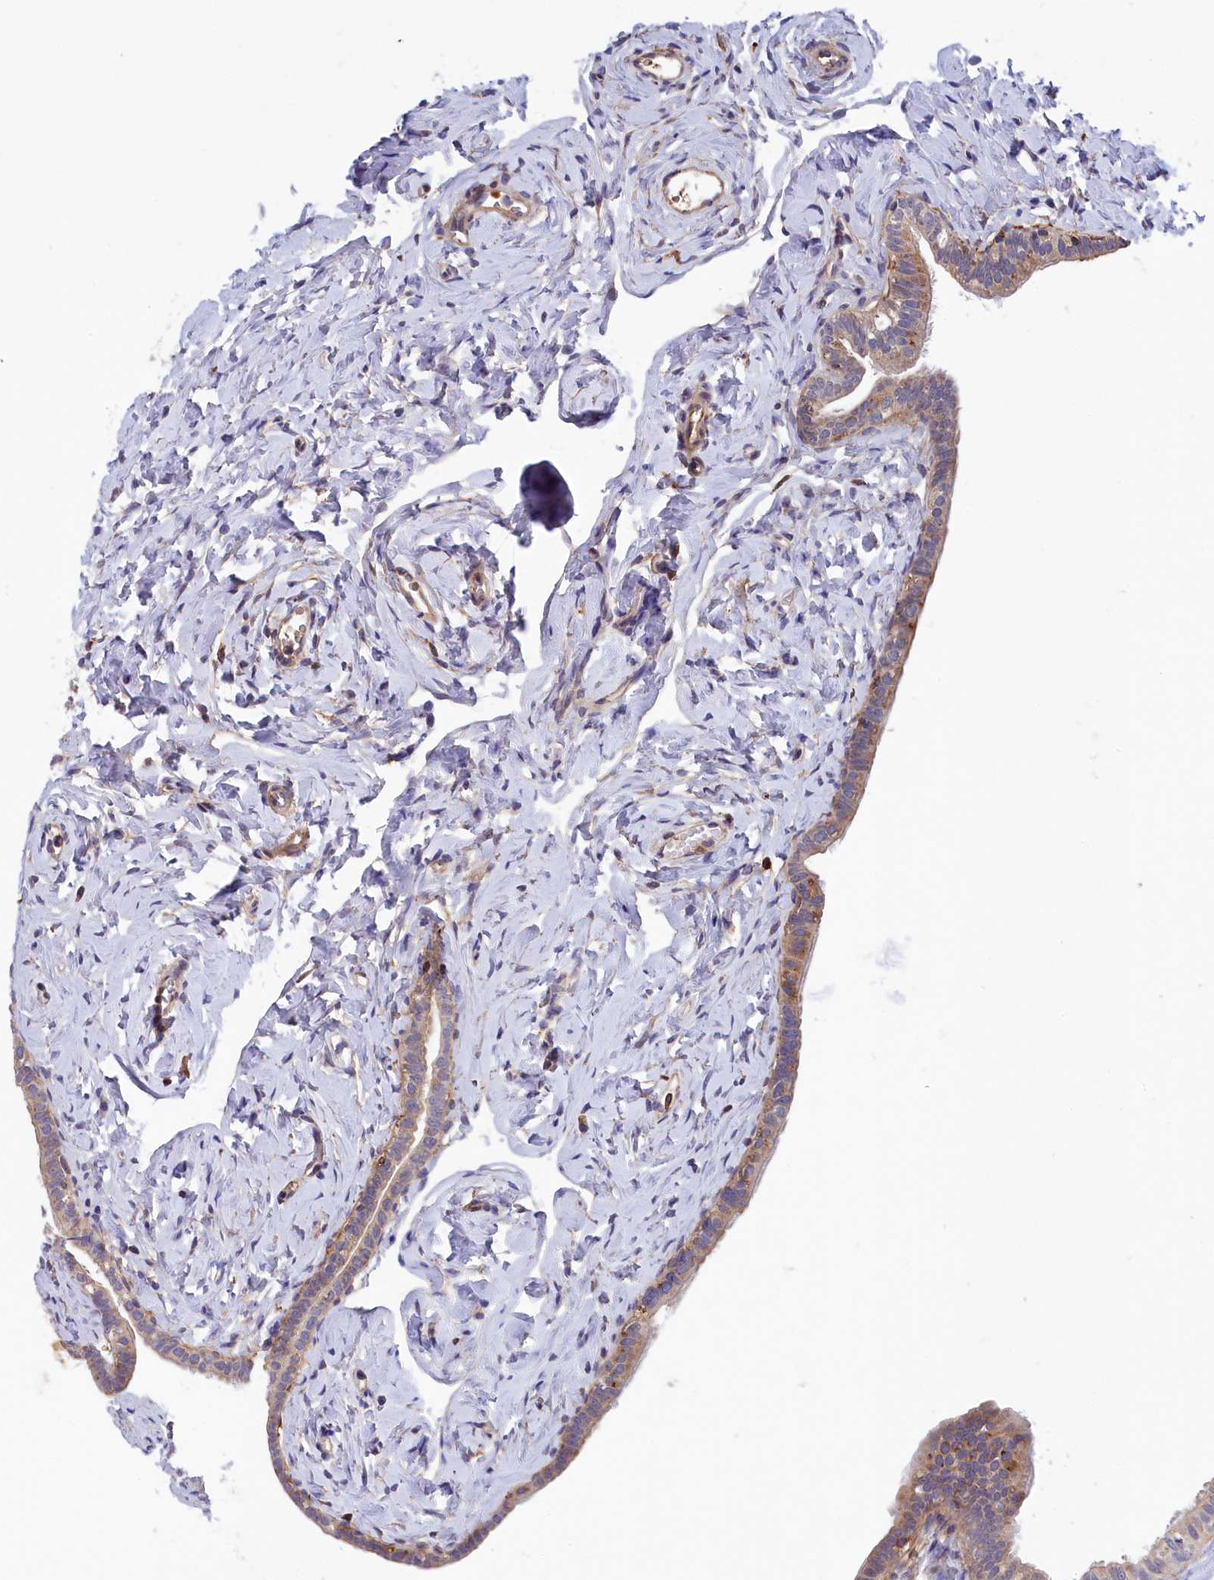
{"staining": {"intensity": "weak", "quantity": "25%-75%", "location": "cytoplasmic/membranous"}, "tissue": "fallopian tube", "cell_type": "Glandular cells", "image_type": "normal", "snomed": [{"axis": "morphology", "description": "Normal tissue, NOS"}, {"axis": "topography", "description": "Fallopian tube"}], "caption": "Benign fallopian tube reveals weak cytoplasmic/membranous positivity in about 25%-75% of glandular cells, visualized by immunohistochemistry. The protein of interest is stained brown, and the nuclei are stained in blue (DAB IHC with brightfield microscopy, high magnification).", "gene": "STYX", "patient": {"sex": "female", "age": 66}}